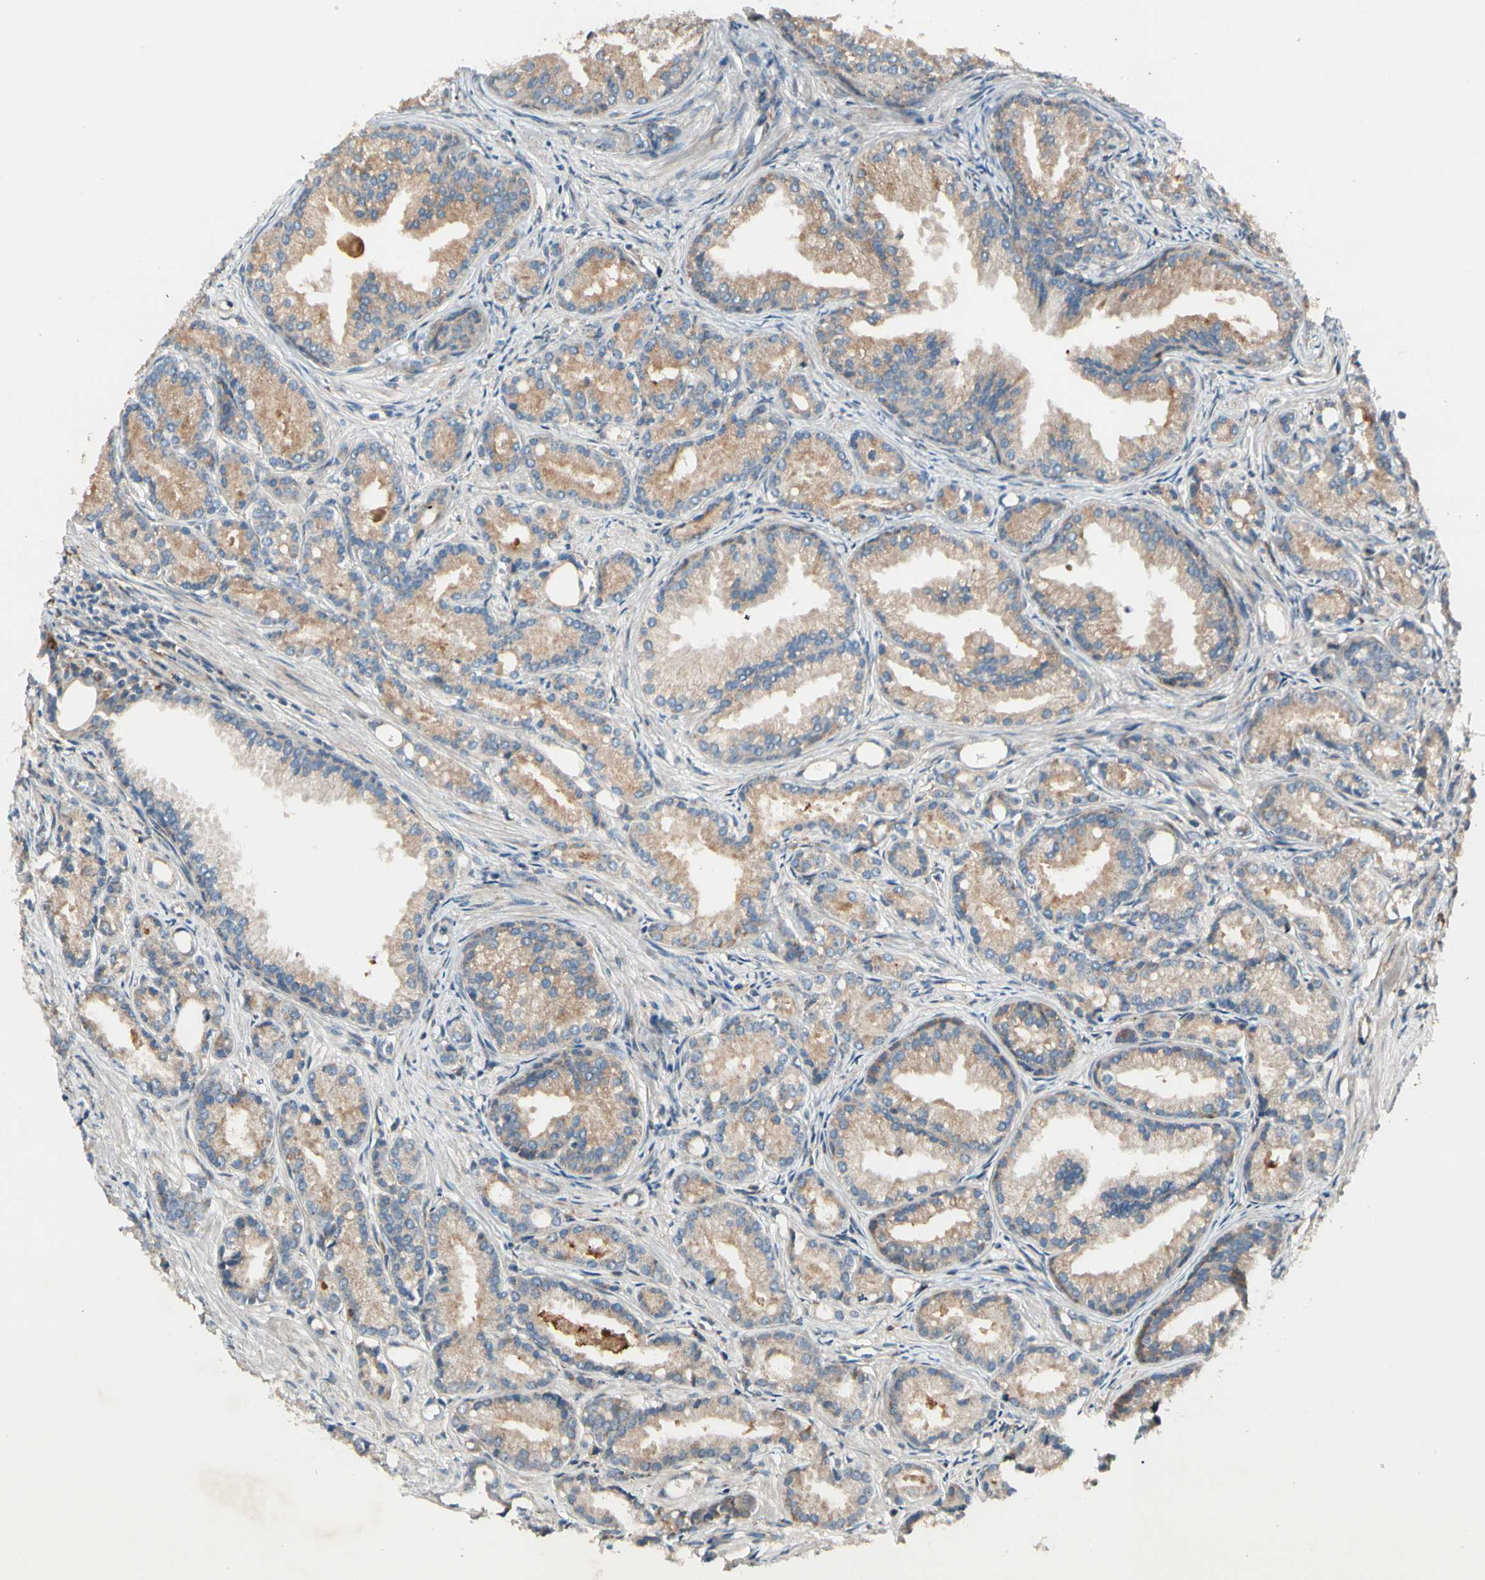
{"staining": {"intensity": "moderate", "quantity": ">75%", "location": "cytoplasmic/membranous"}, "tissue": "prostate cancer", "cell_type": "Tumor cells", "image_type": "cancer", "snomed": [{"axis": "morphology", "description": "Adenocarcinoma, Low grade"}, {"axis": "topography", "description": "Prostate"}], "caption": "Prostate cancer tissue exhibits moderate cytoplasmic/membranous staining in approximately >75% of tumor cells", "gene": "MRPL9", "patient": {"sex": "male", "age": 72}}